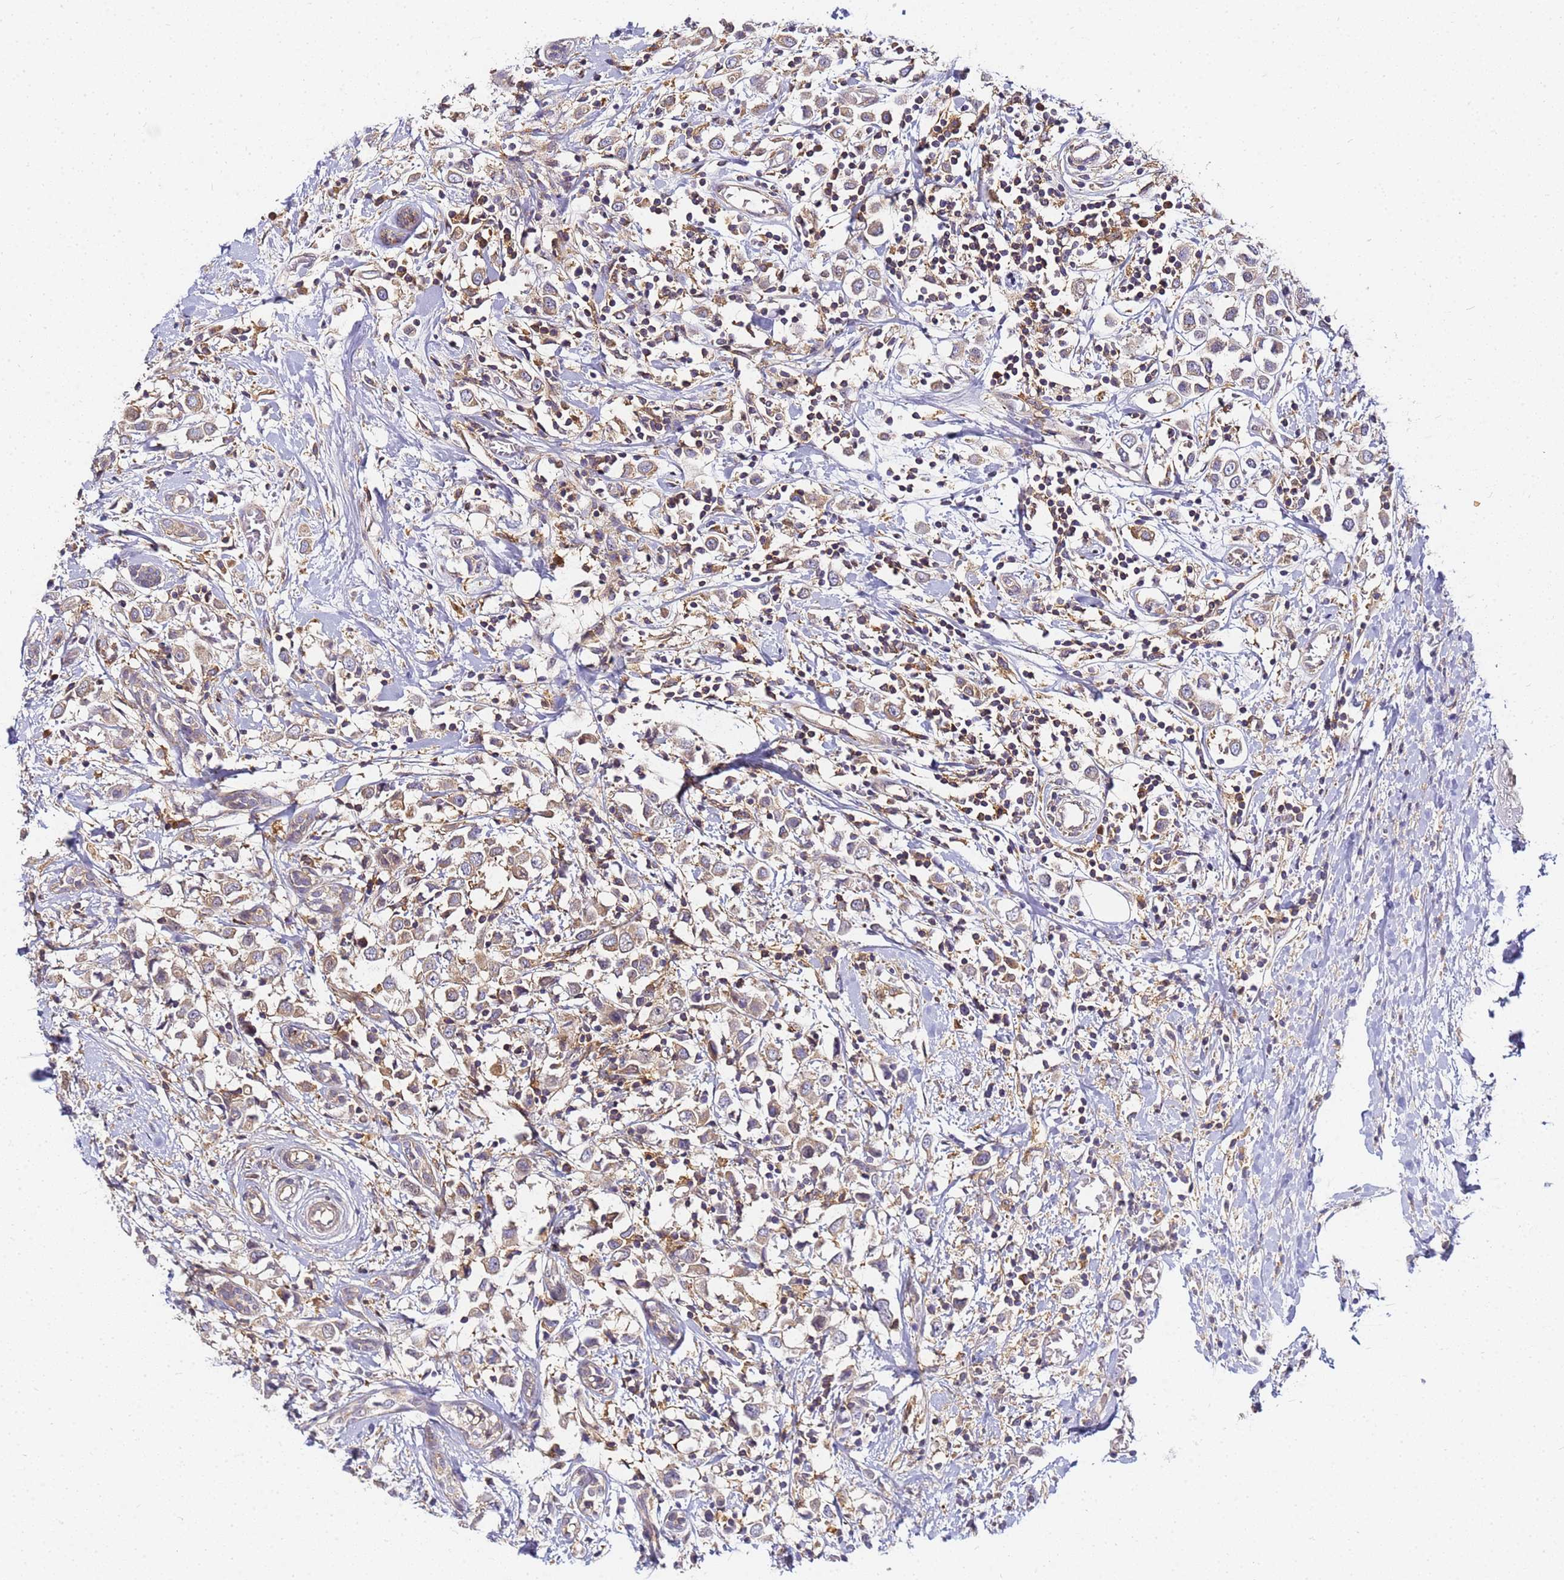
{"staining": {"intensity": "weak", "quantity": ">75%", "location": "cytoplasmic/membranous"}, "tissue": "breast cancer", "cell_type": "Tumor cells", "image_type": "cancer", "snomed": [{"axis": "morphology", "description": "Duct carcinoma"}, {"axis": "topography", "description": "Breast"}], "caption": "High-power microscopy captured an IHC photomicrograph of breast intraductal carcinoma, revealing weak cytoplasmic/membranous expression in approximately >75% of tumor cells. (brown staining indicates protein expression, while blue staining denotes nuclei).", "gene": "CHM", "patient": {"sex": "female", "age": 61}}